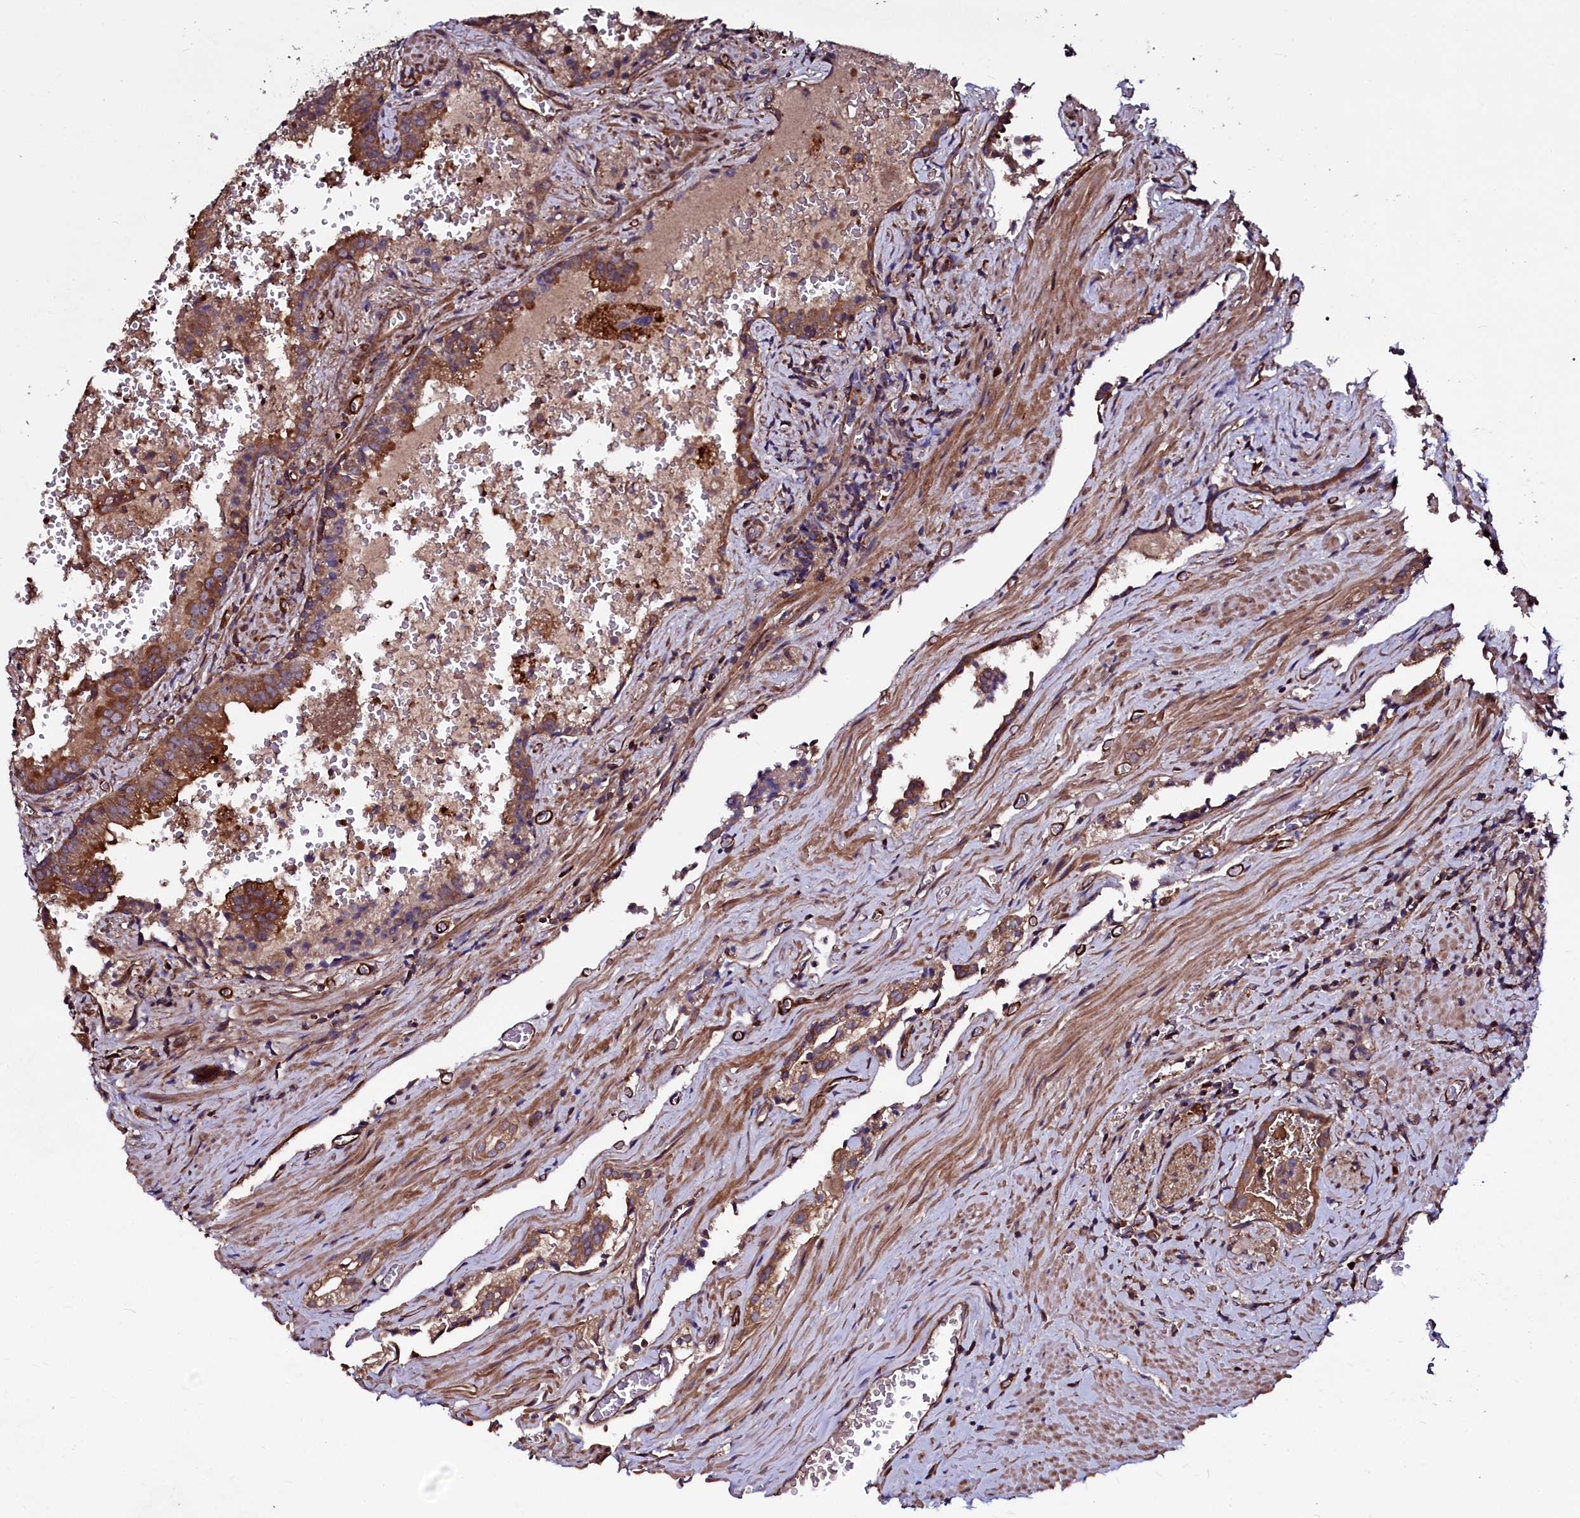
{"staining": {"intensity": "moderate", "quantity": ">75%", "location": "cytoplasmic/membranous"}, "tissue": "prostate cancer", "cell_type": "Tumor cells", "image_type": "cancer", "snomed": [{"axis": "morphology", "description": "Adenocarcinoma, High grade"}, {"axis": "topography", "description": "Prostate"}], "caption": "Immunohistochemistry histopathology image of neoplastic tissue: human adenocarcinoma (high-grade) (prostate) stained using immunohistochemistry demonstrates medium levels of moderate protein expression localized specifically in the cytoplasmic/membranous of tumor cells, appearing as a cytoplasmic/membranous brown color.", "gene": "USPL1", "patient": {"sex": "male", "age": 68}}